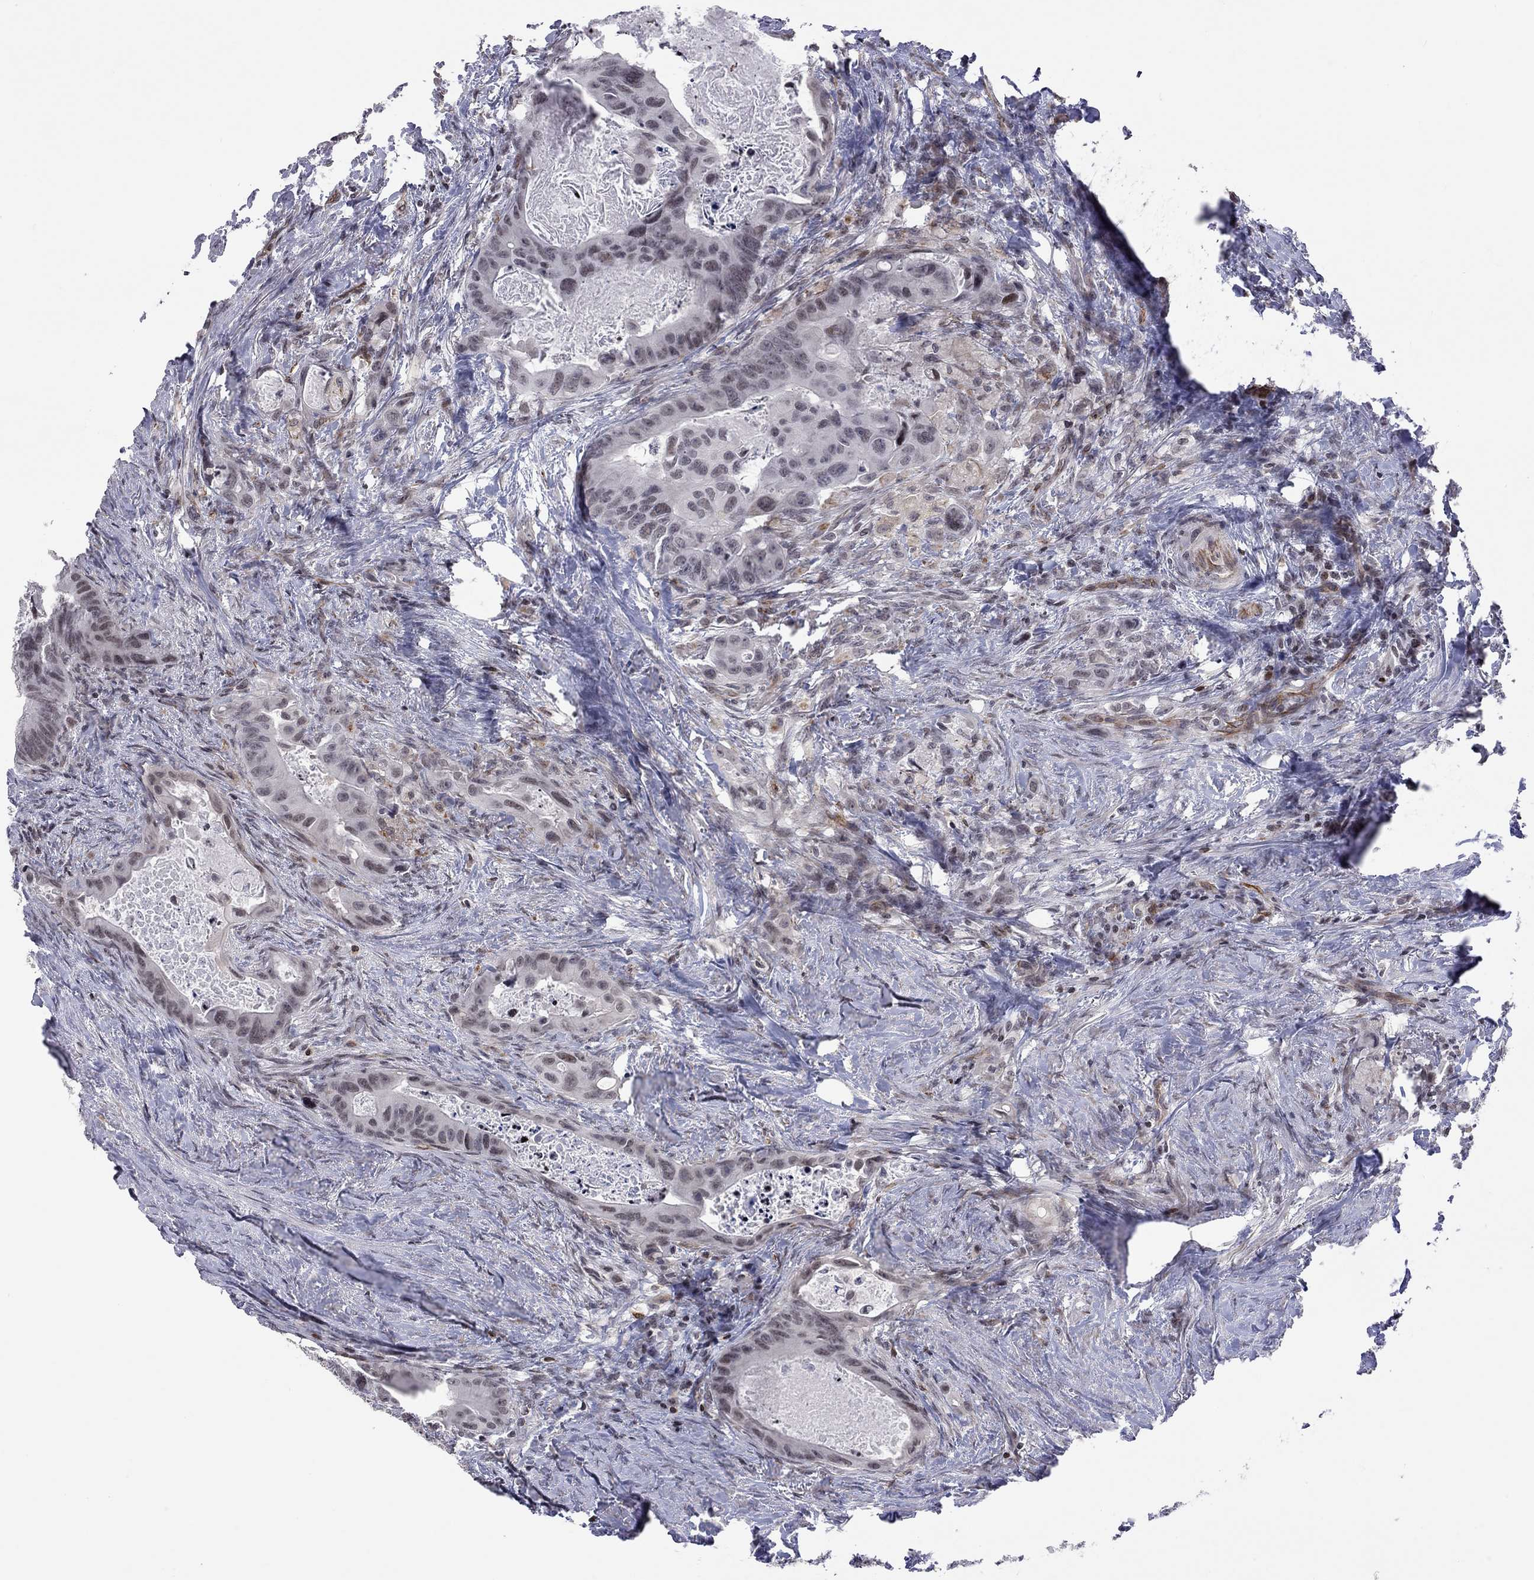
{"staining": {"intensity": "negative", "quantity": "none", "location": "none"}, "tissue": "colorectal cancer", "cell_type": "Tumor cells", "image_type": "cancer", "snomed": [{"axis": "morphology", "description": "Adenocarcinoma, NOS"}, {"axis": "topography", "description": "Rectum"}], "caption": "DAB (3,3'-diaminobenzidine) immunohistochemical staining of colorectal cancer shows no significant positivity in tumor cells.", "gene": "MTNR1B", "patient": {"sex": "male", "age": 64}}